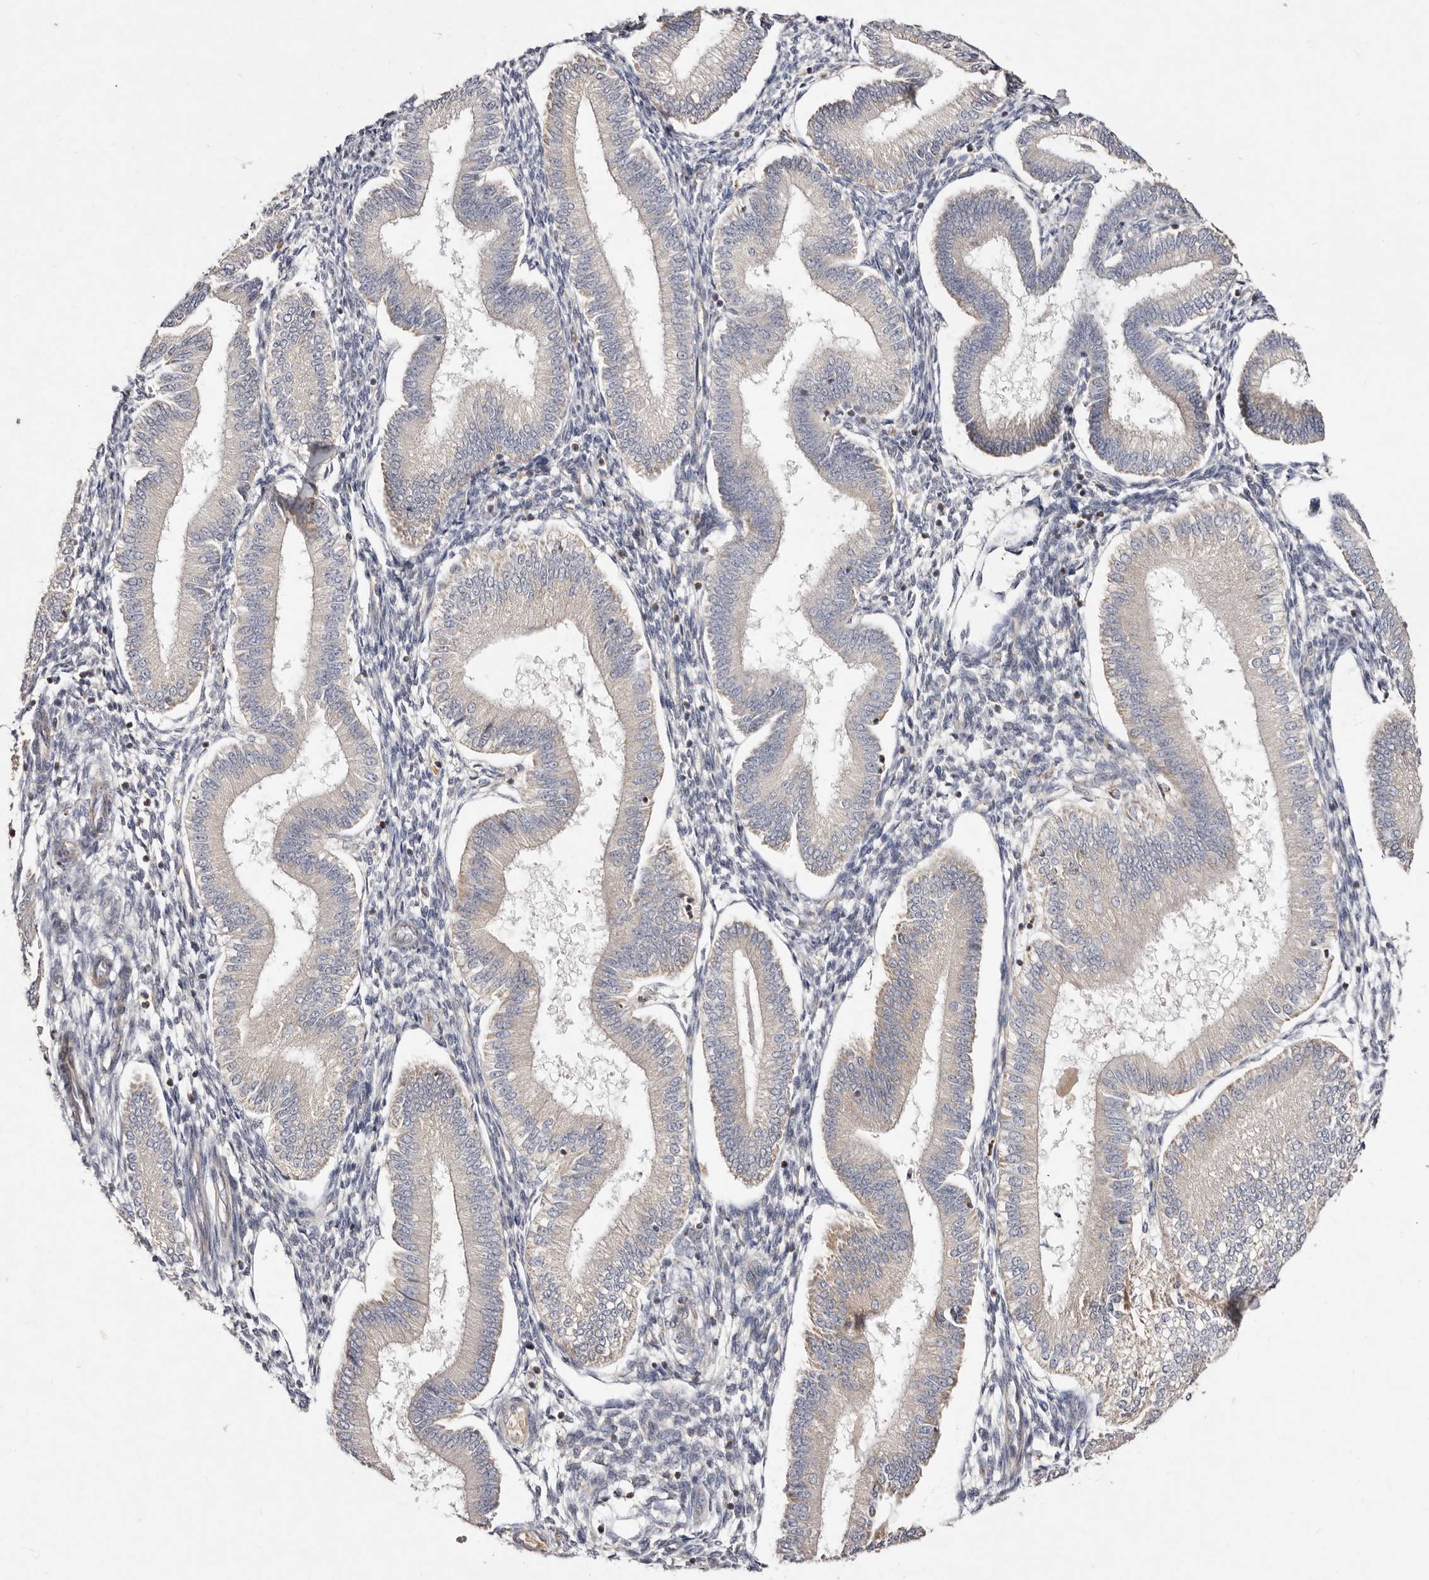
{"staining": {"intensity": "weak", "quantity": "<25%", "location": "cytoplasmic/membranous"}, "tissue": "endometrium", "cell_type": "Cells in endometrial stroma", "image_type": "normal", "snomed": [{"axis": "morphology", "description": "Normal tissue, NOS"}, {"axis": "topography", "description": "Endometrium"}], "caption": "IHC histopathology image of benign endometrium: human endometrium stained with DAB reveals no significant protein expression in cells in endometrial stroma.", "gene": "SLC25A20", "patient": {"sex": "female", "age": 39}}